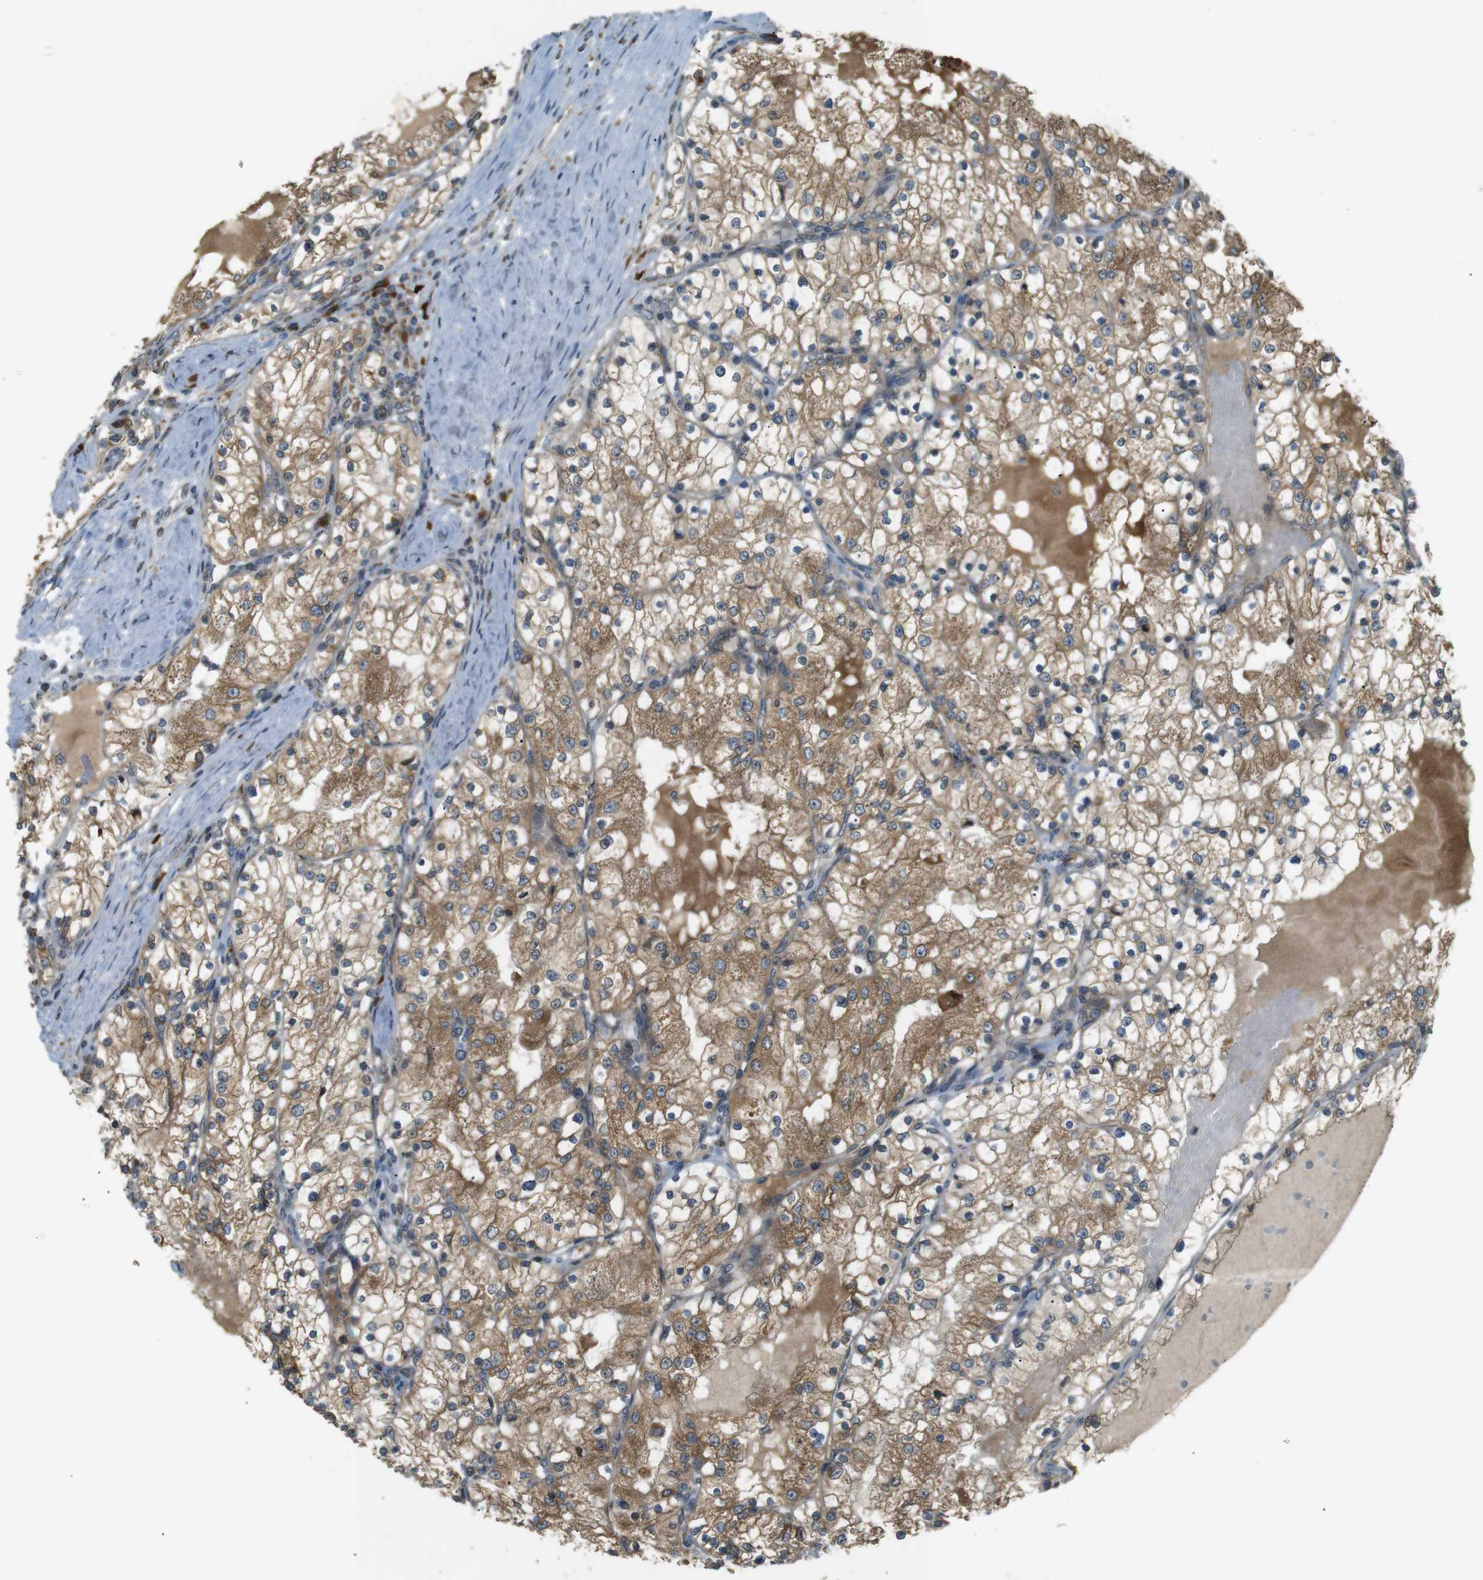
{"staining": {"intensity": "moderate", "quantity": ">75%", "location": "cytoplasmic/membranous"}, "tissue": "renal cancer", "cell_type": "Tumor cells", "image_type": "cancer", "snomed": [{"axis": "morphology", "description": "Adenocarcinoma, NOS"}, {"axis": "topography", "description": "Kidney"}], "caption": "Human renal cancer (adenocarcinoma) stained with a protein marker displays moderate staining in tumor cells.", "gene": "TMED4", "patient": {"sex": "male", "age": 68}}